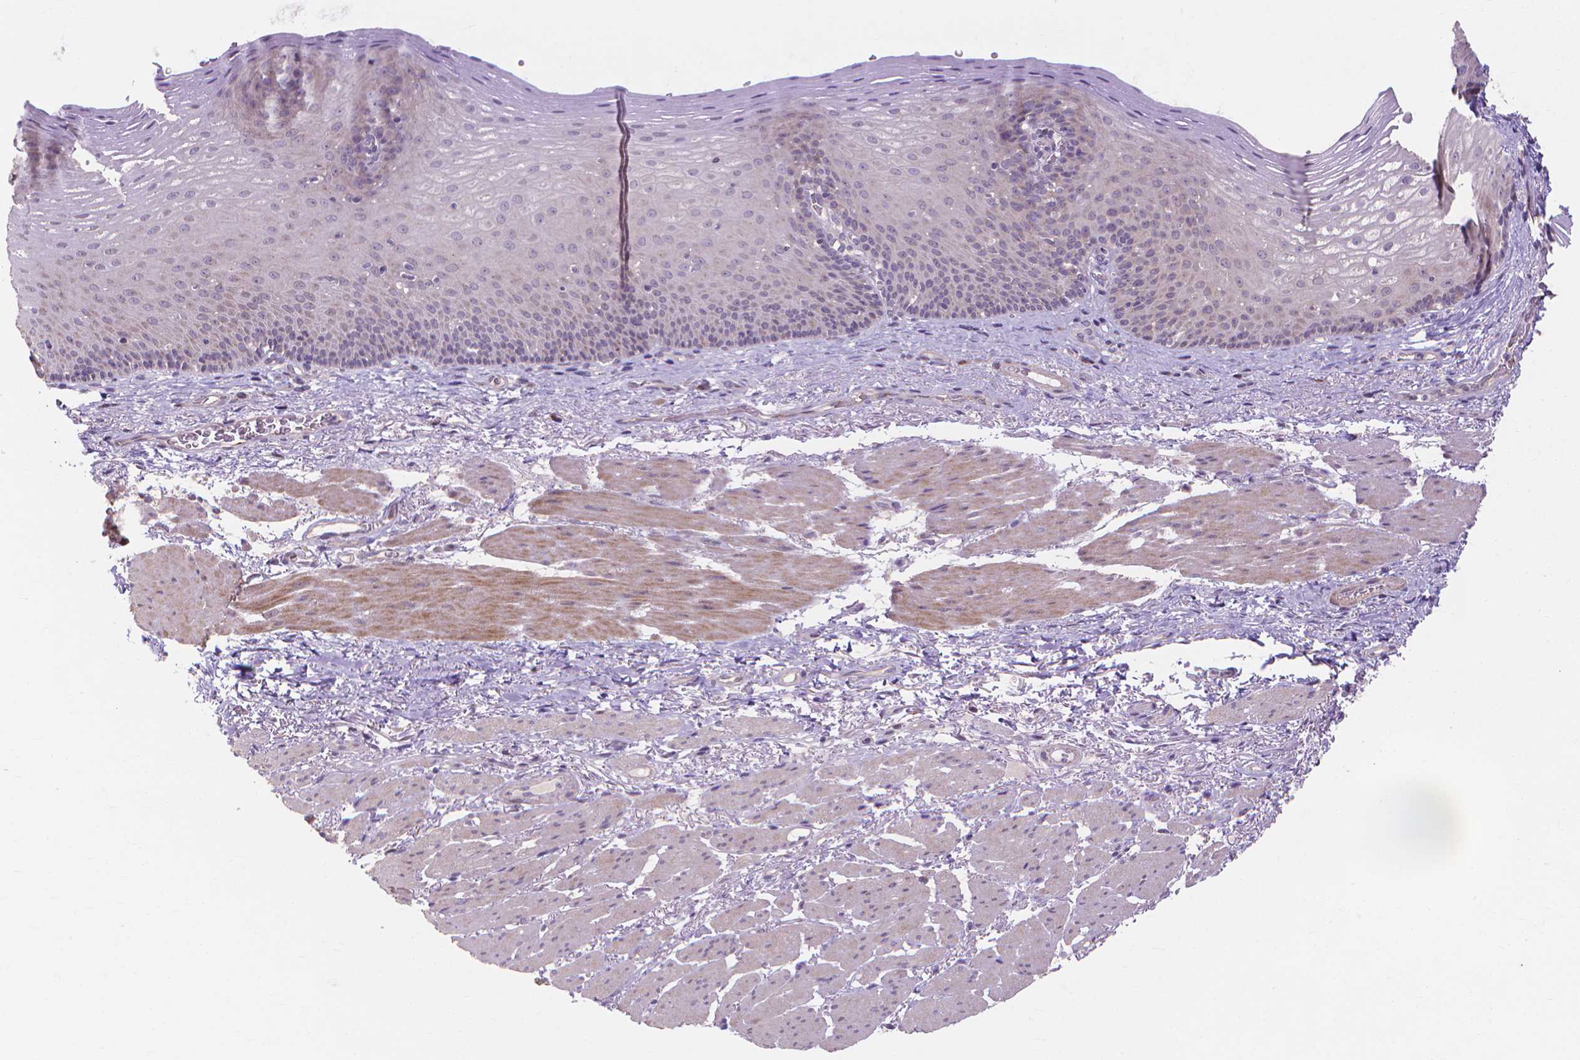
{"staining": {"intensity": "negative", "quantity": "none", "location": "none"}, "tissue": "esophagus", "cell_type": "Squamous epithelial cells", "image_type": "normal", "snomed": [{"axis": "morphology", "description": "Normal tissue, NOS"}, {"axis": "topography", "description": "Esophagus"}], "caption": "Immunohistochemistry (IHC) of normal esophagus exhibits no positivity in squamous epithelial cells. Brightfield microscopy of IHC stained with DAB (brown) and hematoxylin (blue), captured at high magnification.", "gene": "PRDM13", "patient": {"sex": "male", "age": 76}}